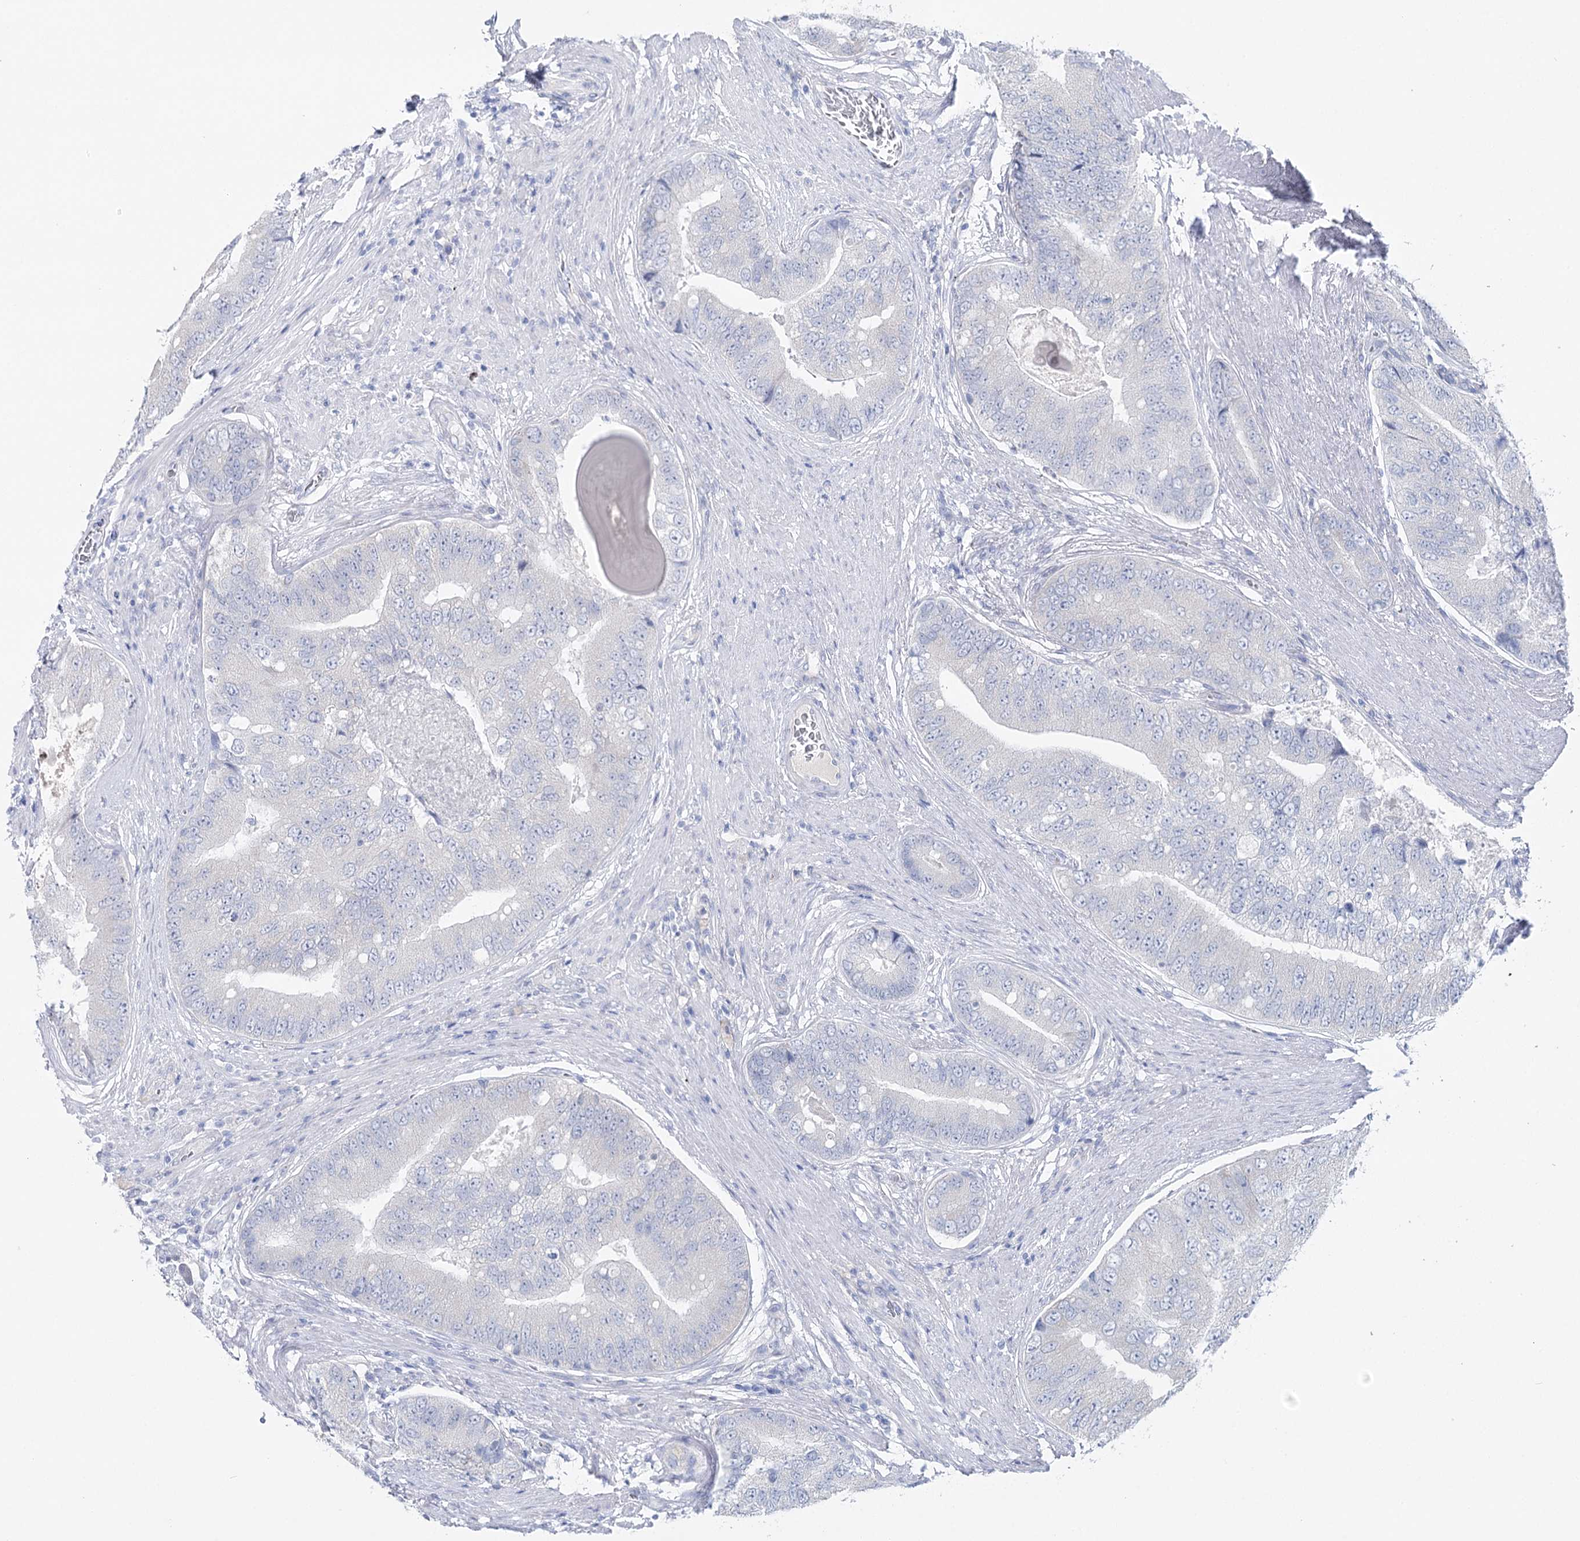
{"staining": {"intensity": "negative", "quantity": "none", "location": "none"}, "tissue": "prostate cancer", "cell_type": "Tumor cells", "image_type": "cancer", "snomed": [{"axis": "morphology", "description": "Adenocarcinoma, High grade"}, {"axis": "topography", "description": "Prostate"}], "caption": "This is an immunohistochemistry (IHC) image of prostate adenocarcinoma (high-grade). There is no staining in tumor cells.", "gene": "CSN3", "patient": {"sex": "male", "age": 70}}